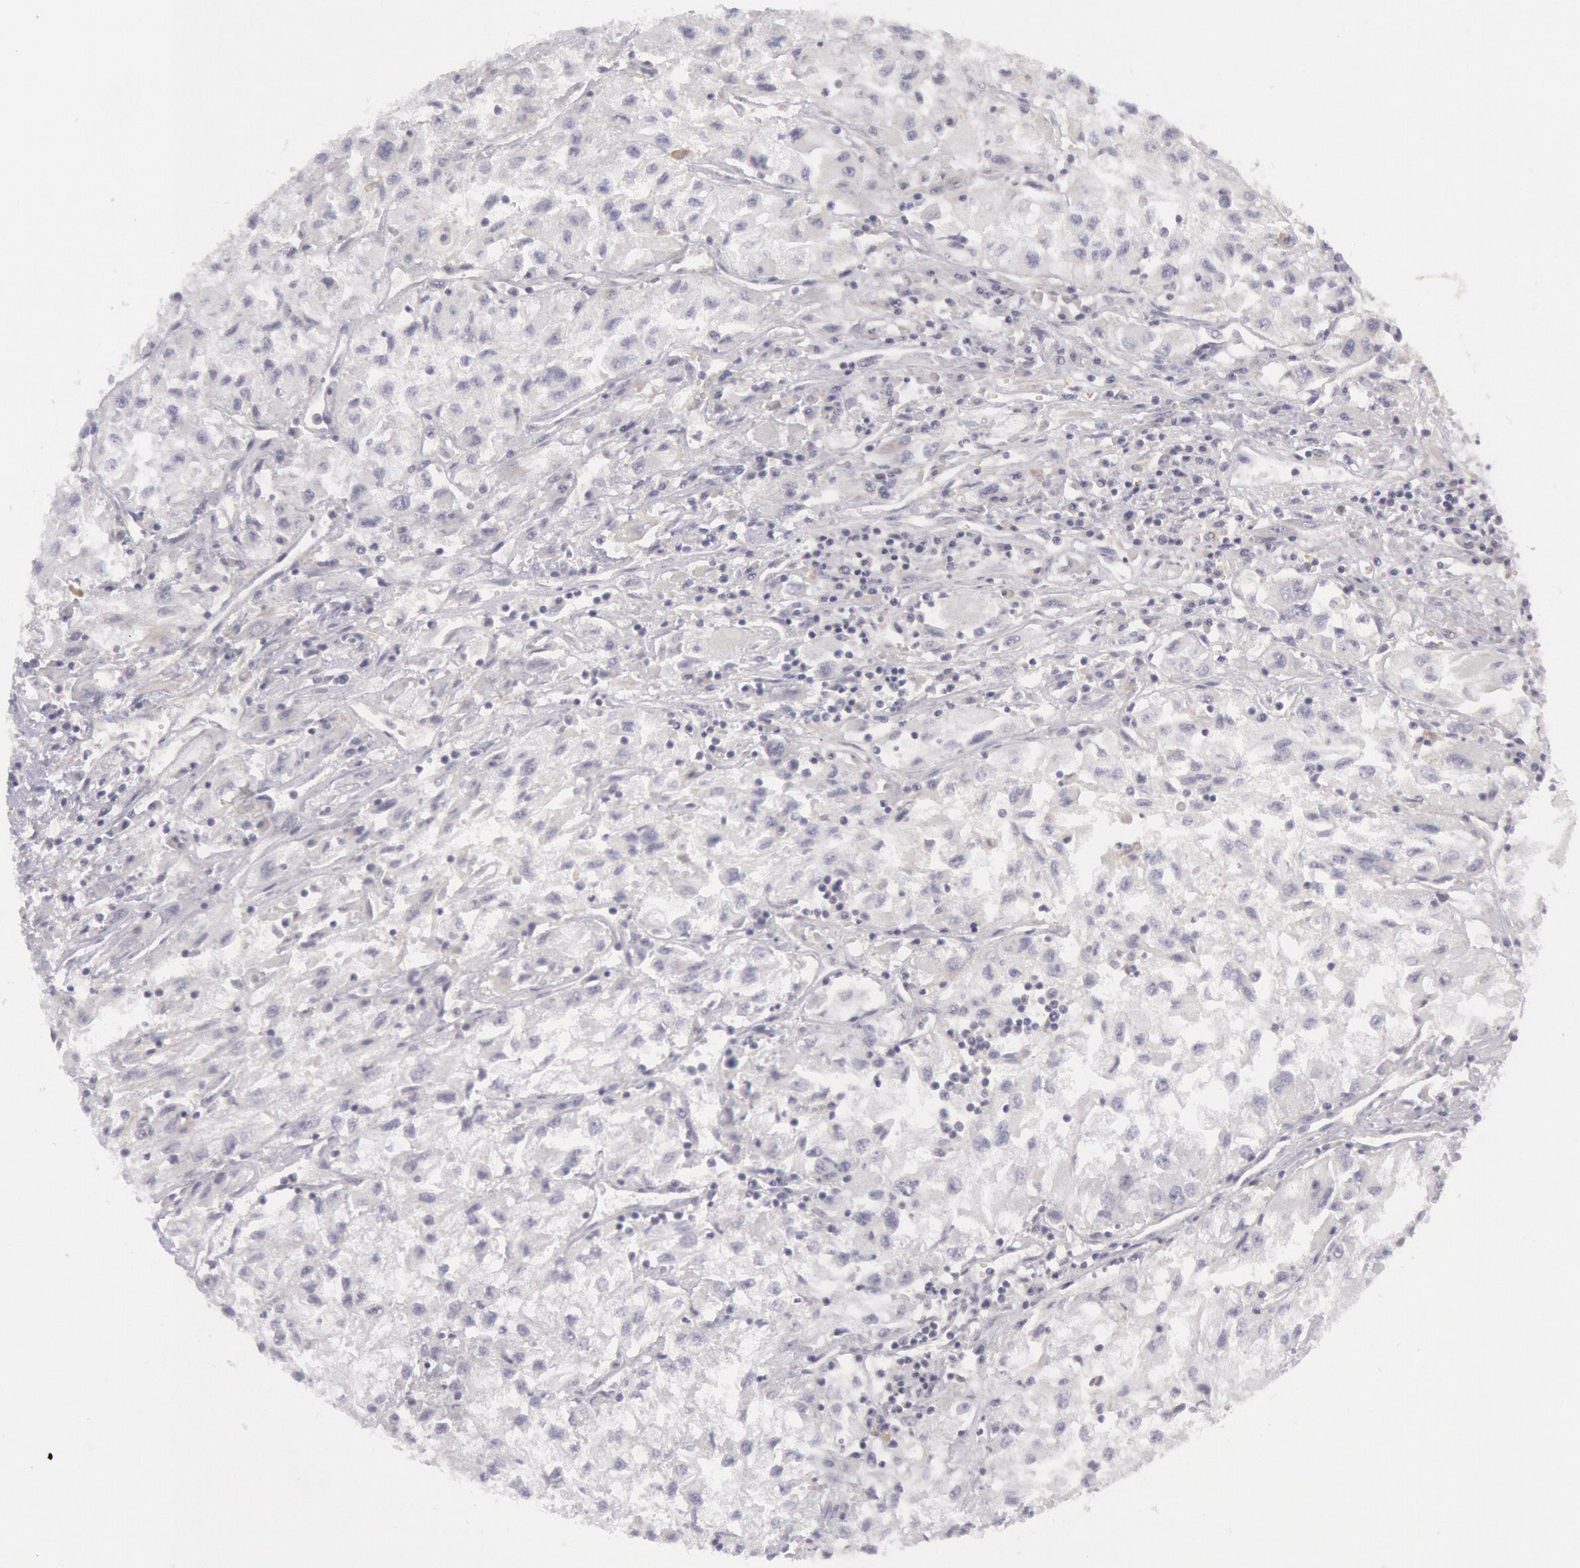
{"staining": {"intensity": "negative", "quantity": "none", "location": "none"}, "tissue": "renal cancer", "cell_type": "Tumor cells", "image_type": "cancer", "snomed": [{"axis": "morphology", "description": "Adenocarcinoma, NOS"}, {"axis": "topography", "description": "Kidney"}], "caption": "DAB (3,3'-diaminobenzidine) immunohistochemical staining of human renal adenocarcinoma exhibits no significant positivity in tumor cells.", "gene": "IKBKB", "patient": {"sex": "male", "age": 59}}